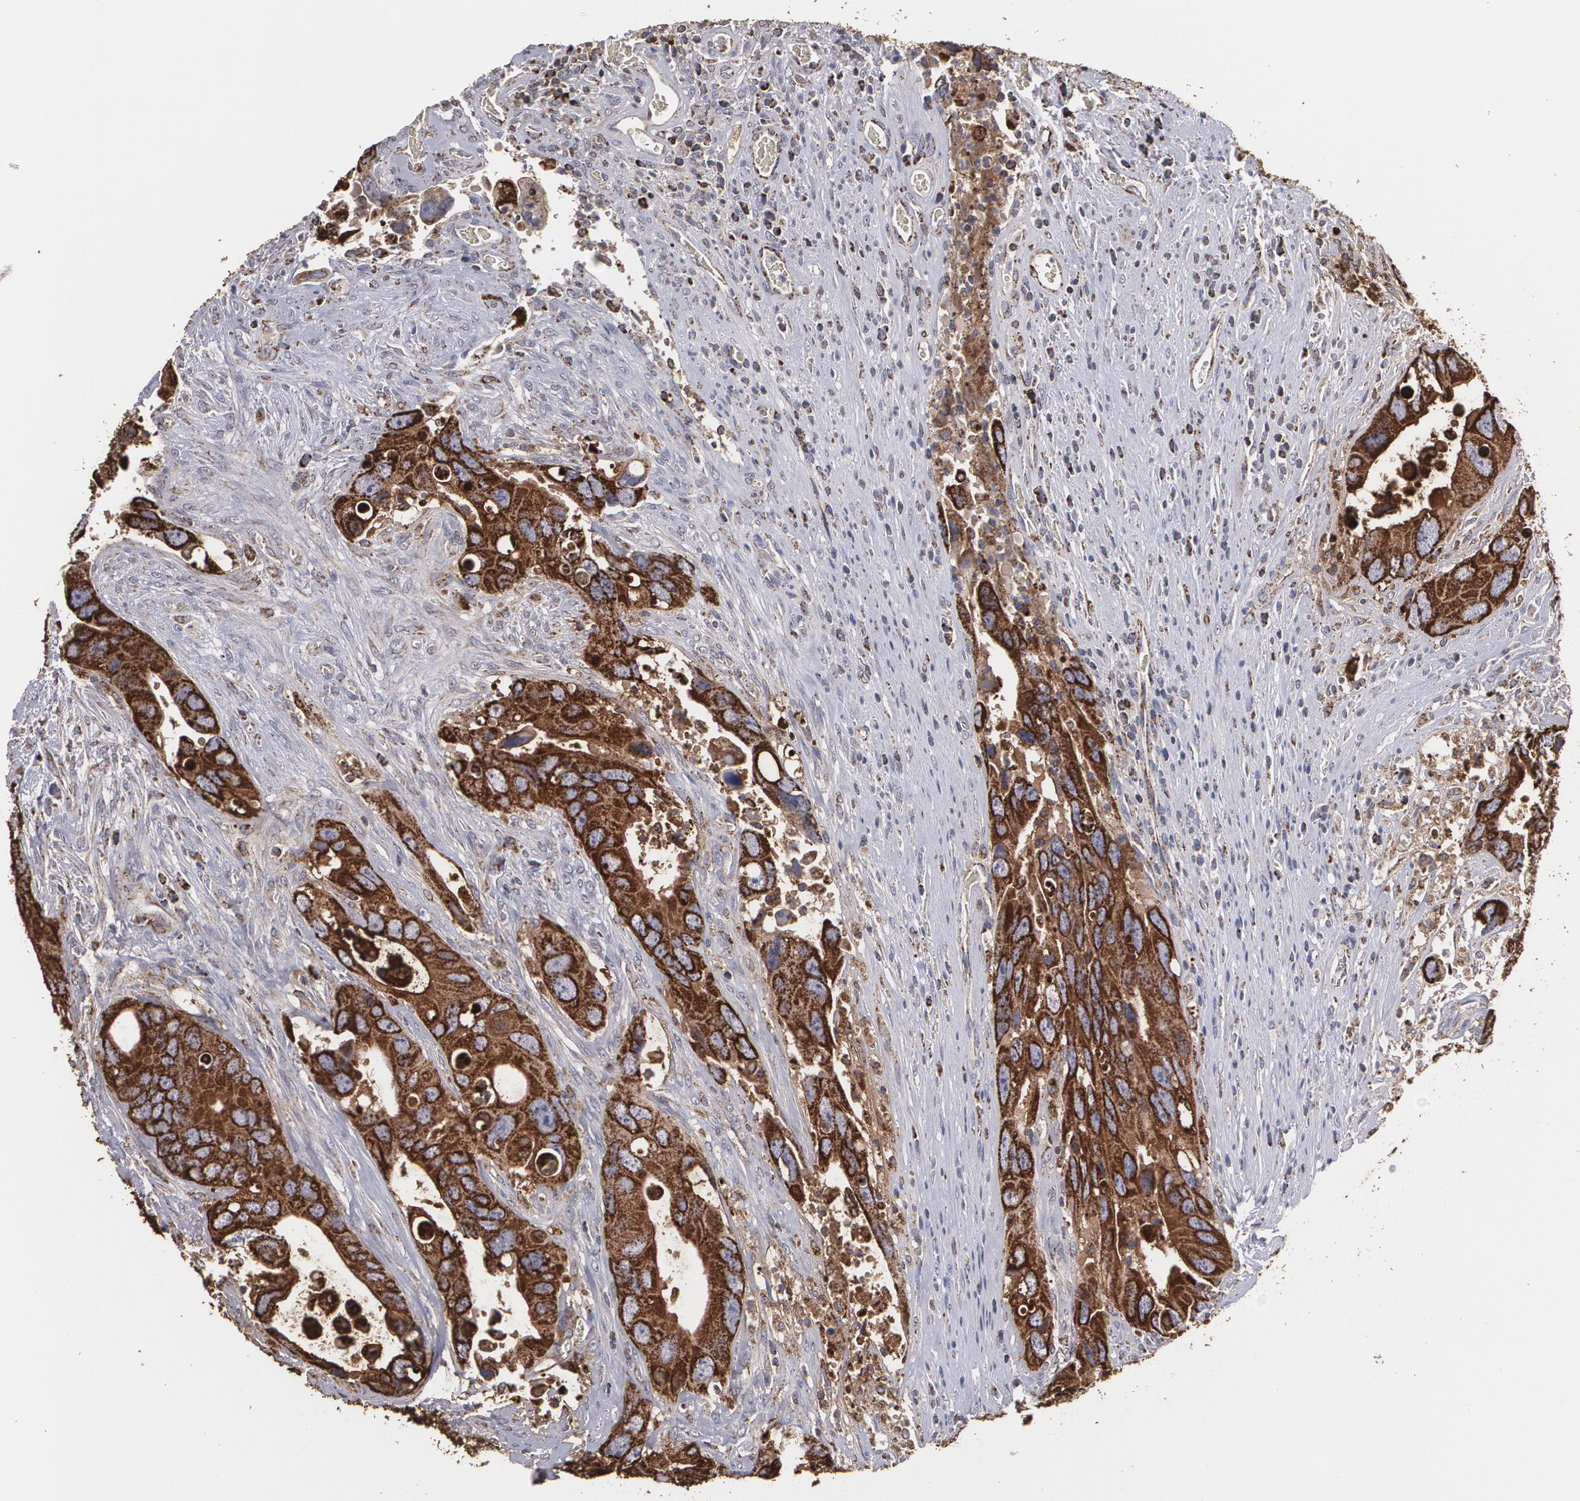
{"staining": {"intensity": "strong", "quantity": ">75%", "location": "cytoplasmic/membranous"}, "tissue": "colorectal cancer", "cell_type": "Tumor cells", "image_type": "cancer", "snomed": [{"axis": "morphology", "description": "Adenocarcinoma, NOS"}, {"axis": "topography", "description": "Rectum"}], "caption": "A brown stain shows strong cytoplasmic/membranous expression of a protein in adenocarcinoma (colorectal) tumor cells.", "gene": "HSPD1", "patient": {"sex": "male", "age": 70}}